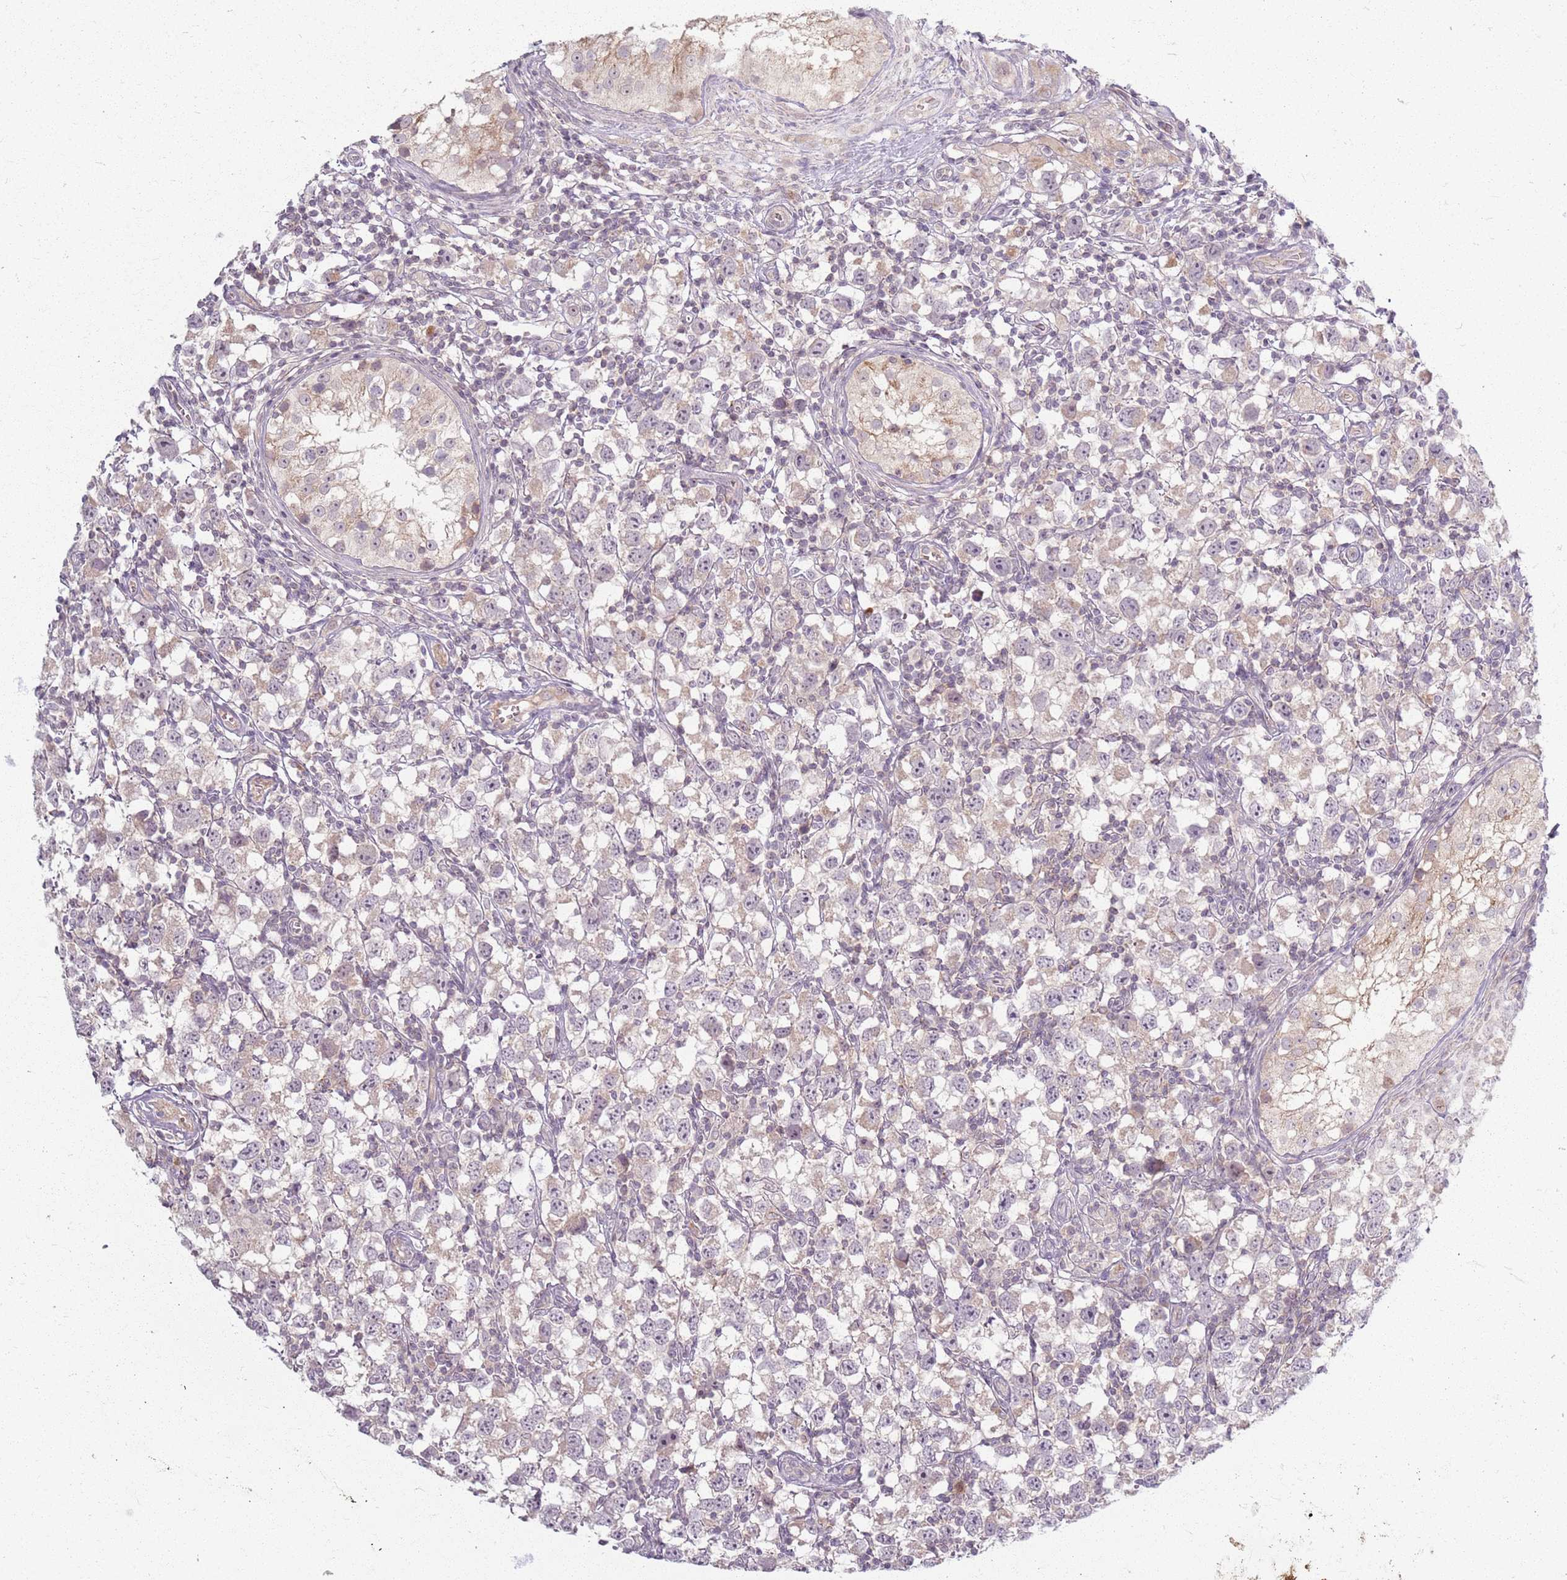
{"staining": {"intensity": "negative", "quantity": "none", "location": "none"}, "tissue": "testis cancer", "cell_type": "Tumor cells", "image_type": "cancer", "snomed": [{"axis": "morphology", "description": "Seminoma, NOS"}, {"axis": "morphology", "description": "Carcinoma, Embryonal, NOS"}, {"axis": "topography", "description": "Testis"}], "caption": "High power microscopy photomicrograph of an immunohistochemistry (IHC) photomicrograph of testis seminoma, revealing no significant expression in tumor cells. (DAB IHC with hematoxylin counter stain).", "gene": "ZDHHC2", "patient": {"sex": "male", "age": 29}}